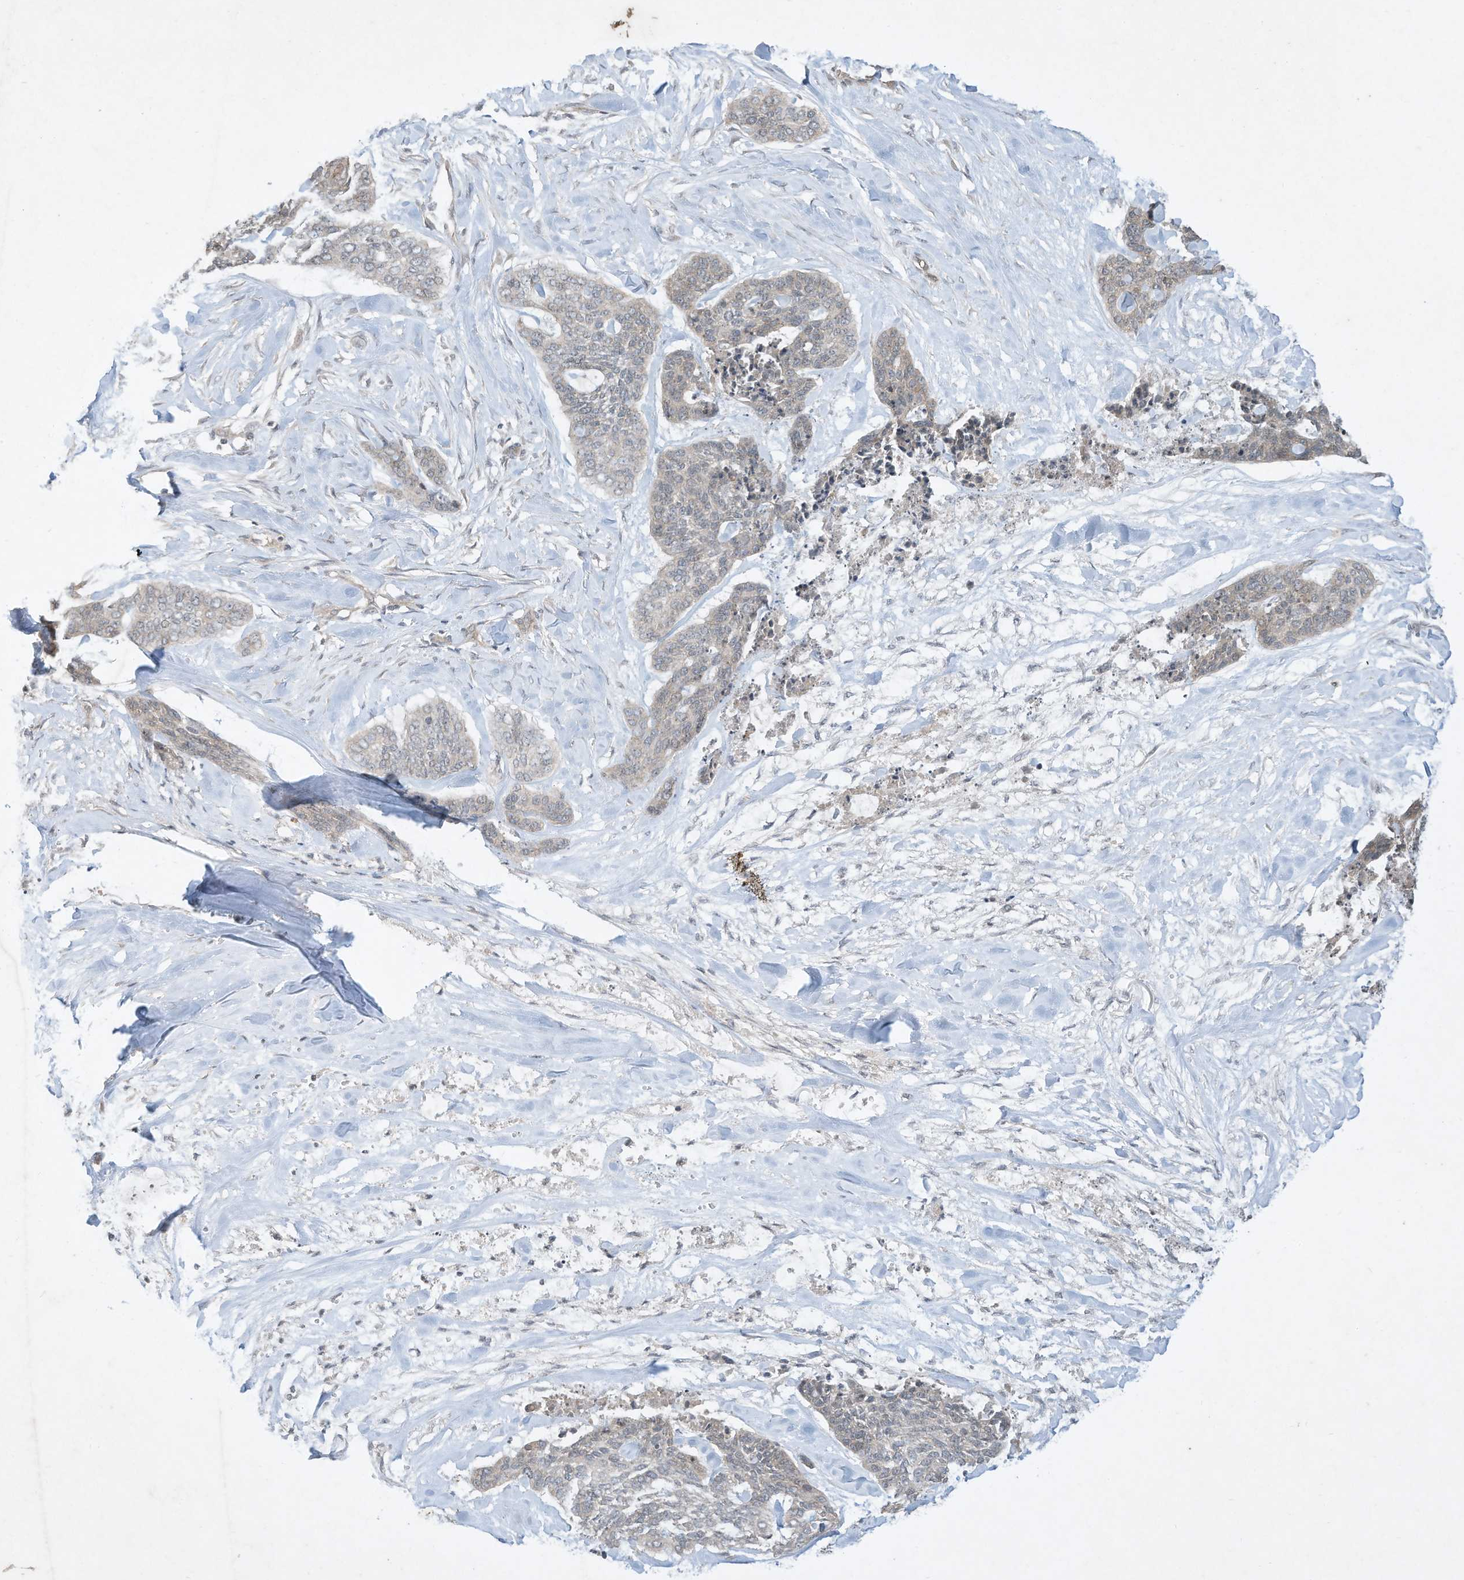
{"staining": {"intensity": "negative", "quantity": "none", "location": "none"}, "tissue": "skin cancer", "cell_type": "Tumor cells", "image_type": "cancer", "snomed": [{"axis": "morphology", "description": "Basal cell carcinoma"}, {"axis": "topography", "description": "Skin"}], "caption": "Skin basal cell carcinoma was stained to show a protein in brown. There is no significant expression in tumor cells.", "gene": "MATN2", "patient": {"sex": "female", "age": 64}}